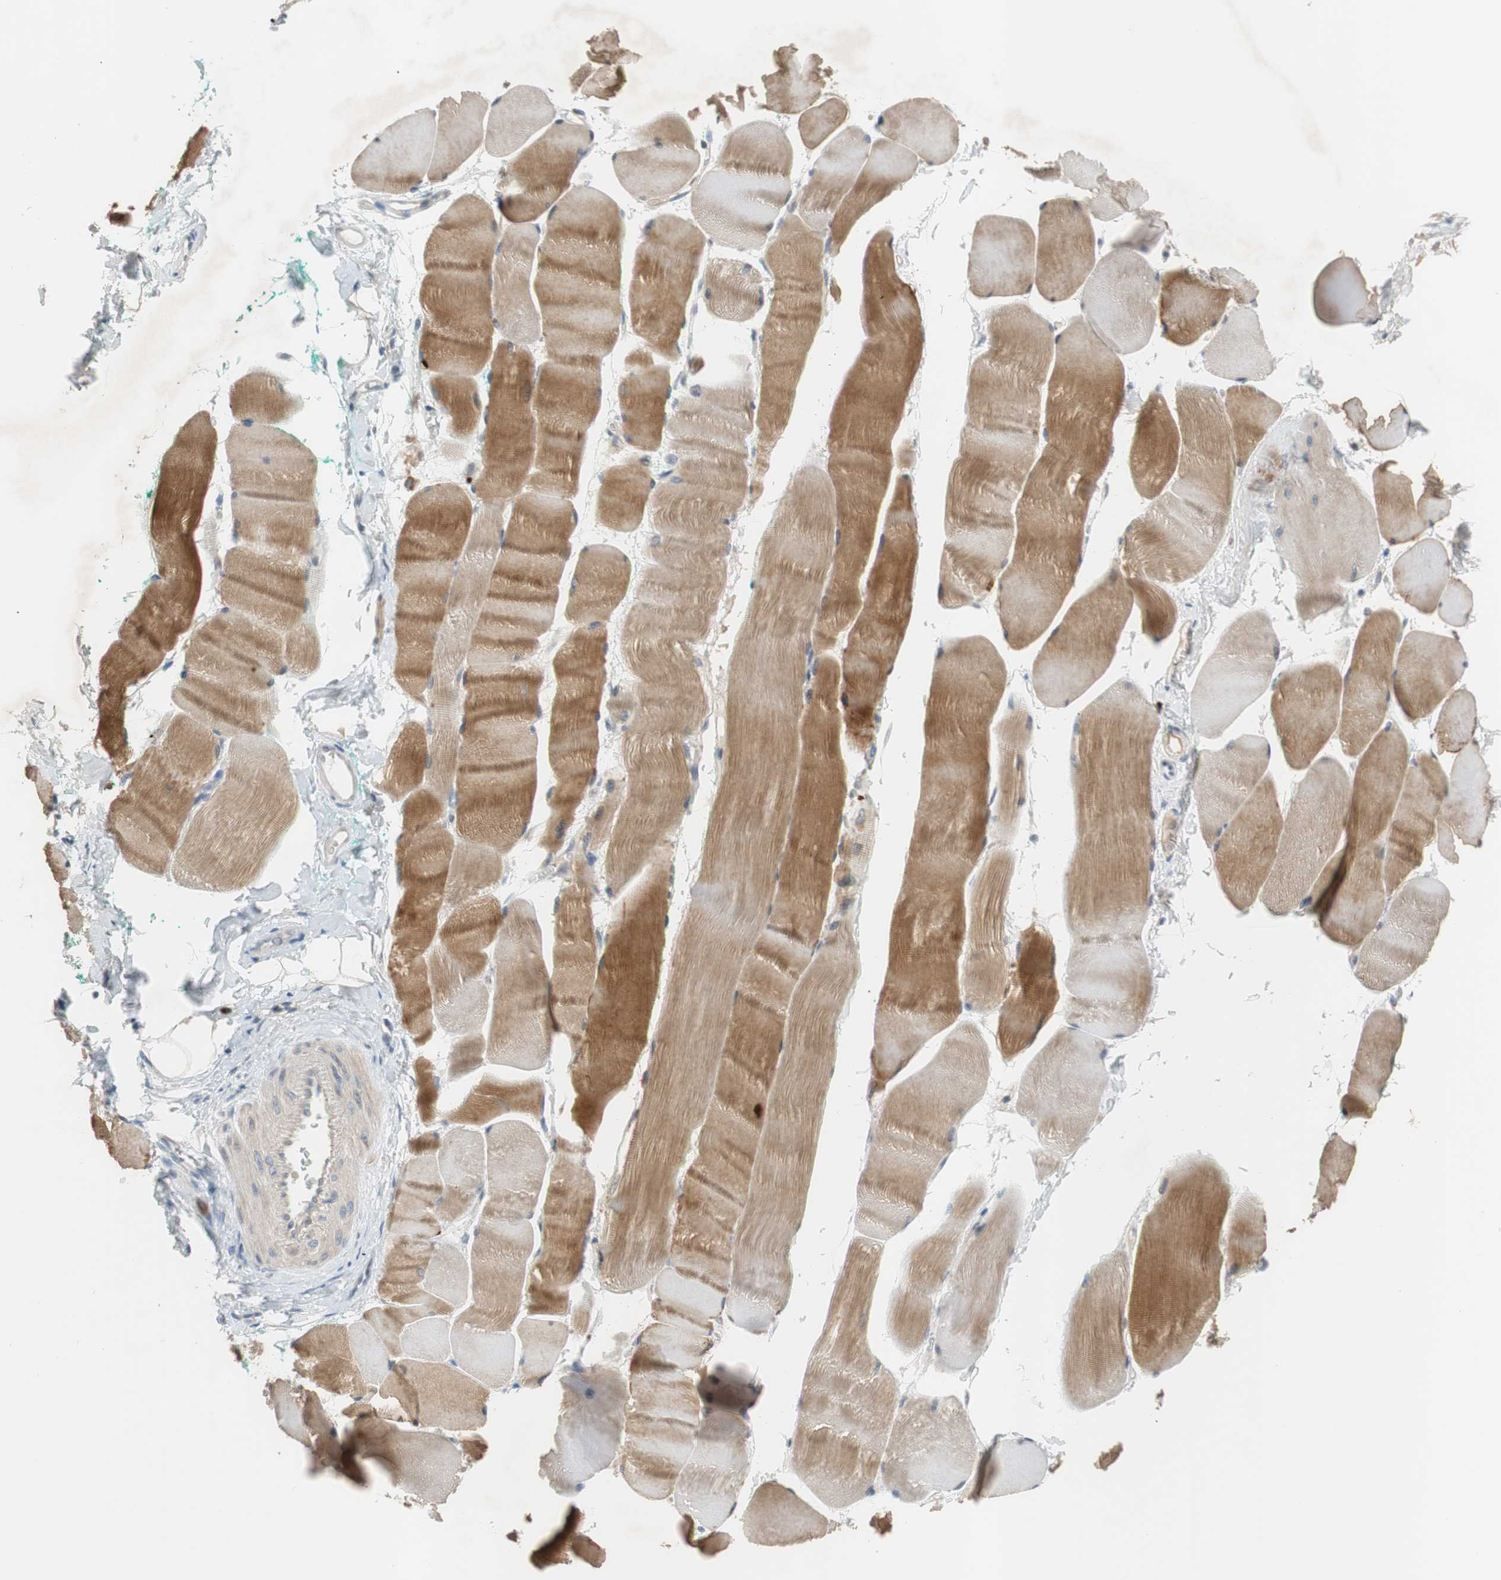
{"staining": {"intensity": "moderate", "quantity": ">75%", "location": "cytoplasmic/membranous"}, "tissue": "skeletal muscle", "cell_type": "Myocytes", "image_type": "normal", "snomed": [{"axis": "morphology", "description": "Normal tissue, NOS"}, {"axis": "morphology", "description": "Squamous cell carcinoma, NOS"}, {"axis": "topography", "description": "Skeletal muscle"}], "caption": "This photomicrograph exhibits IHC staining of normal skeletal muscle, with medium moderate cytoplasmic/membranous positivity in about >75% of myocytes.", "gene": "COL12A1", "patient": {"sex": "male", "age": 51}}